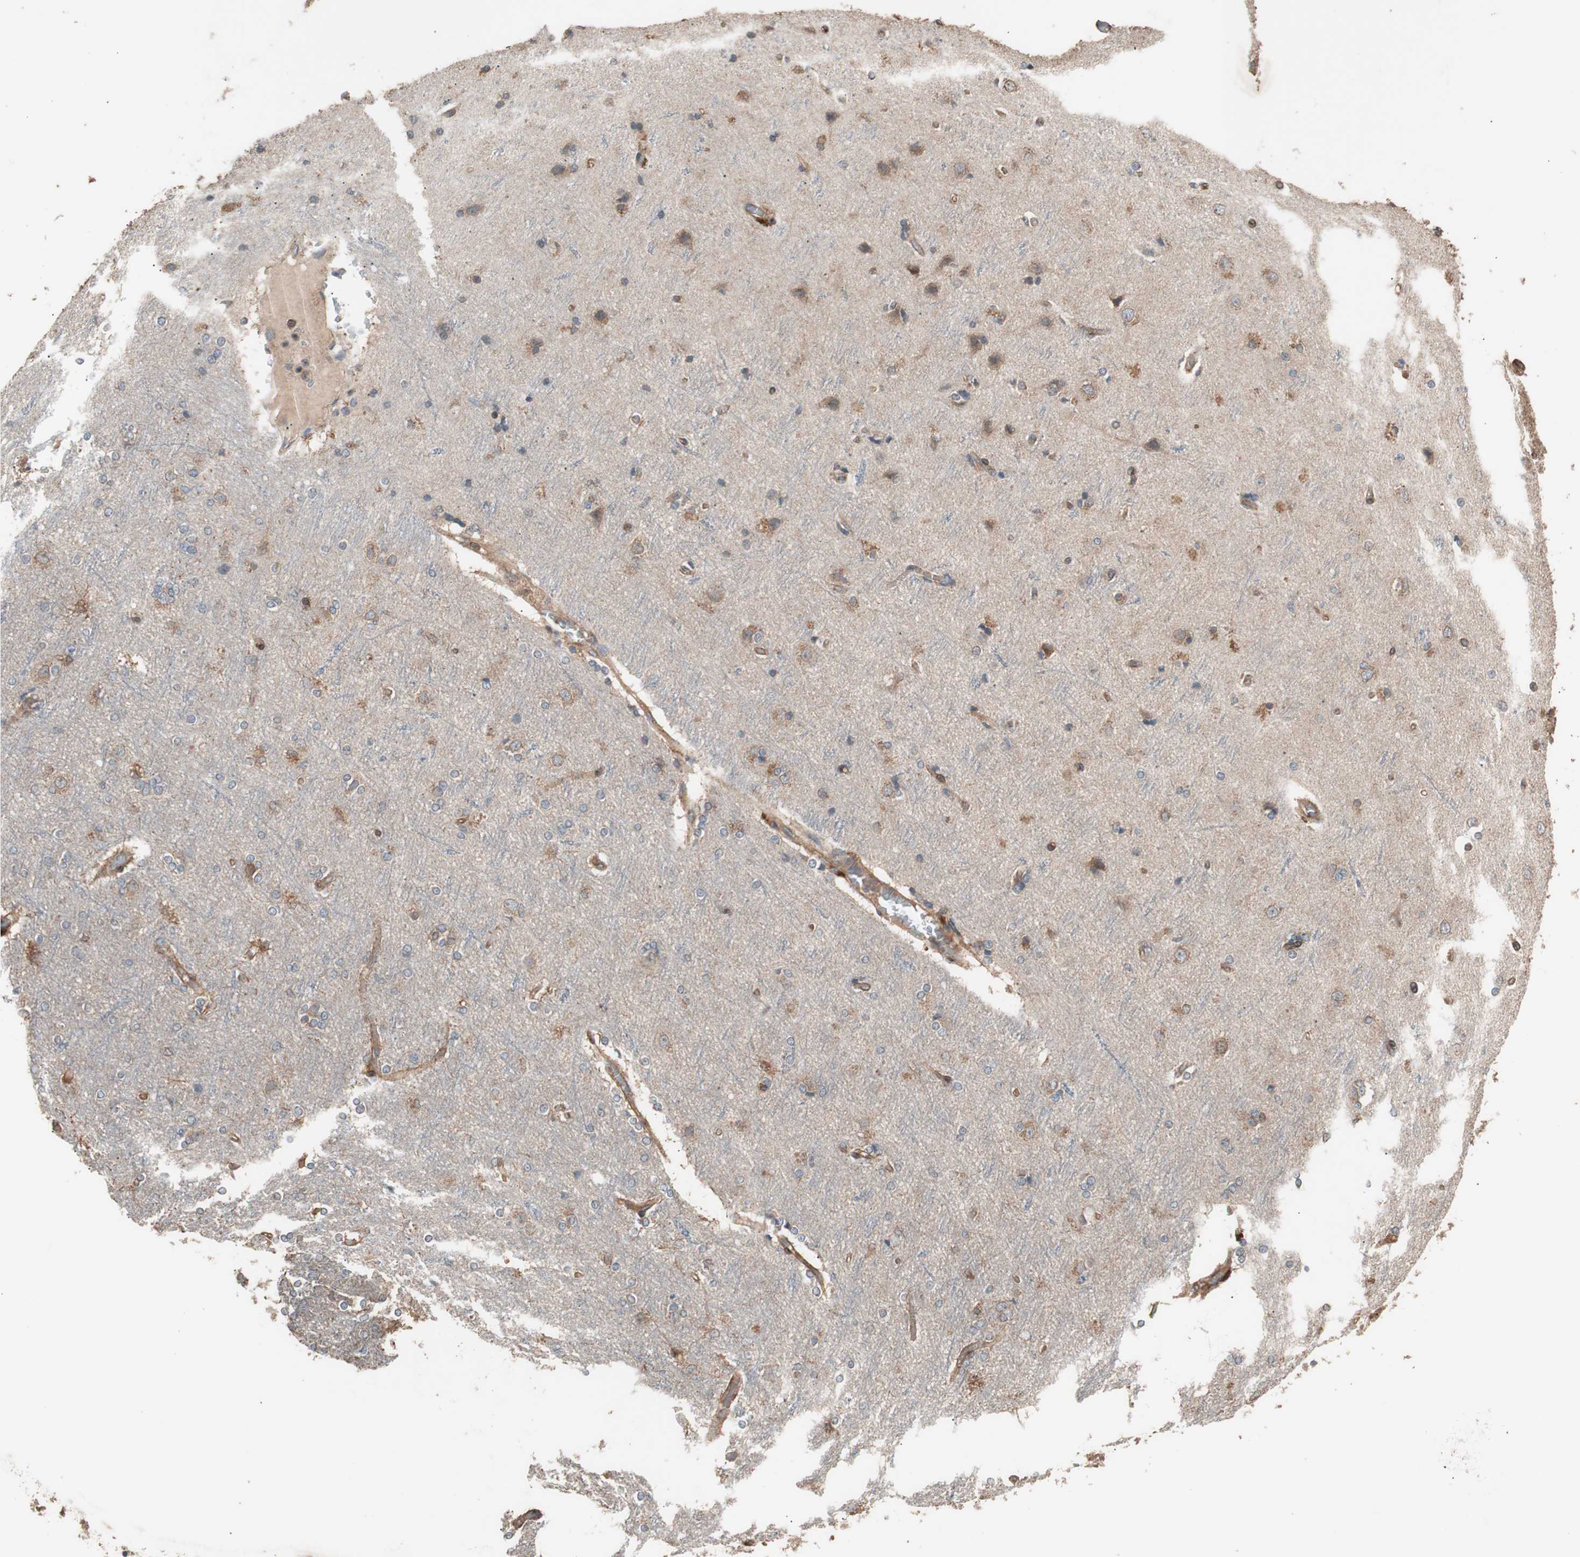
{"staining": {"intensity": "moderate", "quantity": ">75%", "location": "cytoplasmic/membranous"}, "tissue": "cerebral cortex", "cell_type": "Endothelial cells", "image_type": "normal", "snomed": [{"axis": "morphology", "description": "Normal tissue, NOS"}, {"axis": "topography", "description": "Cerebral cortex"}], "caption": "Moderate cytoplasmic/membranous expression for a protein is present in approximately >75% of endothelial cells of benign cerebral cortex using IHC.", "gene": "LZTS1", "patient": {"sex": "female", "age": 54}}